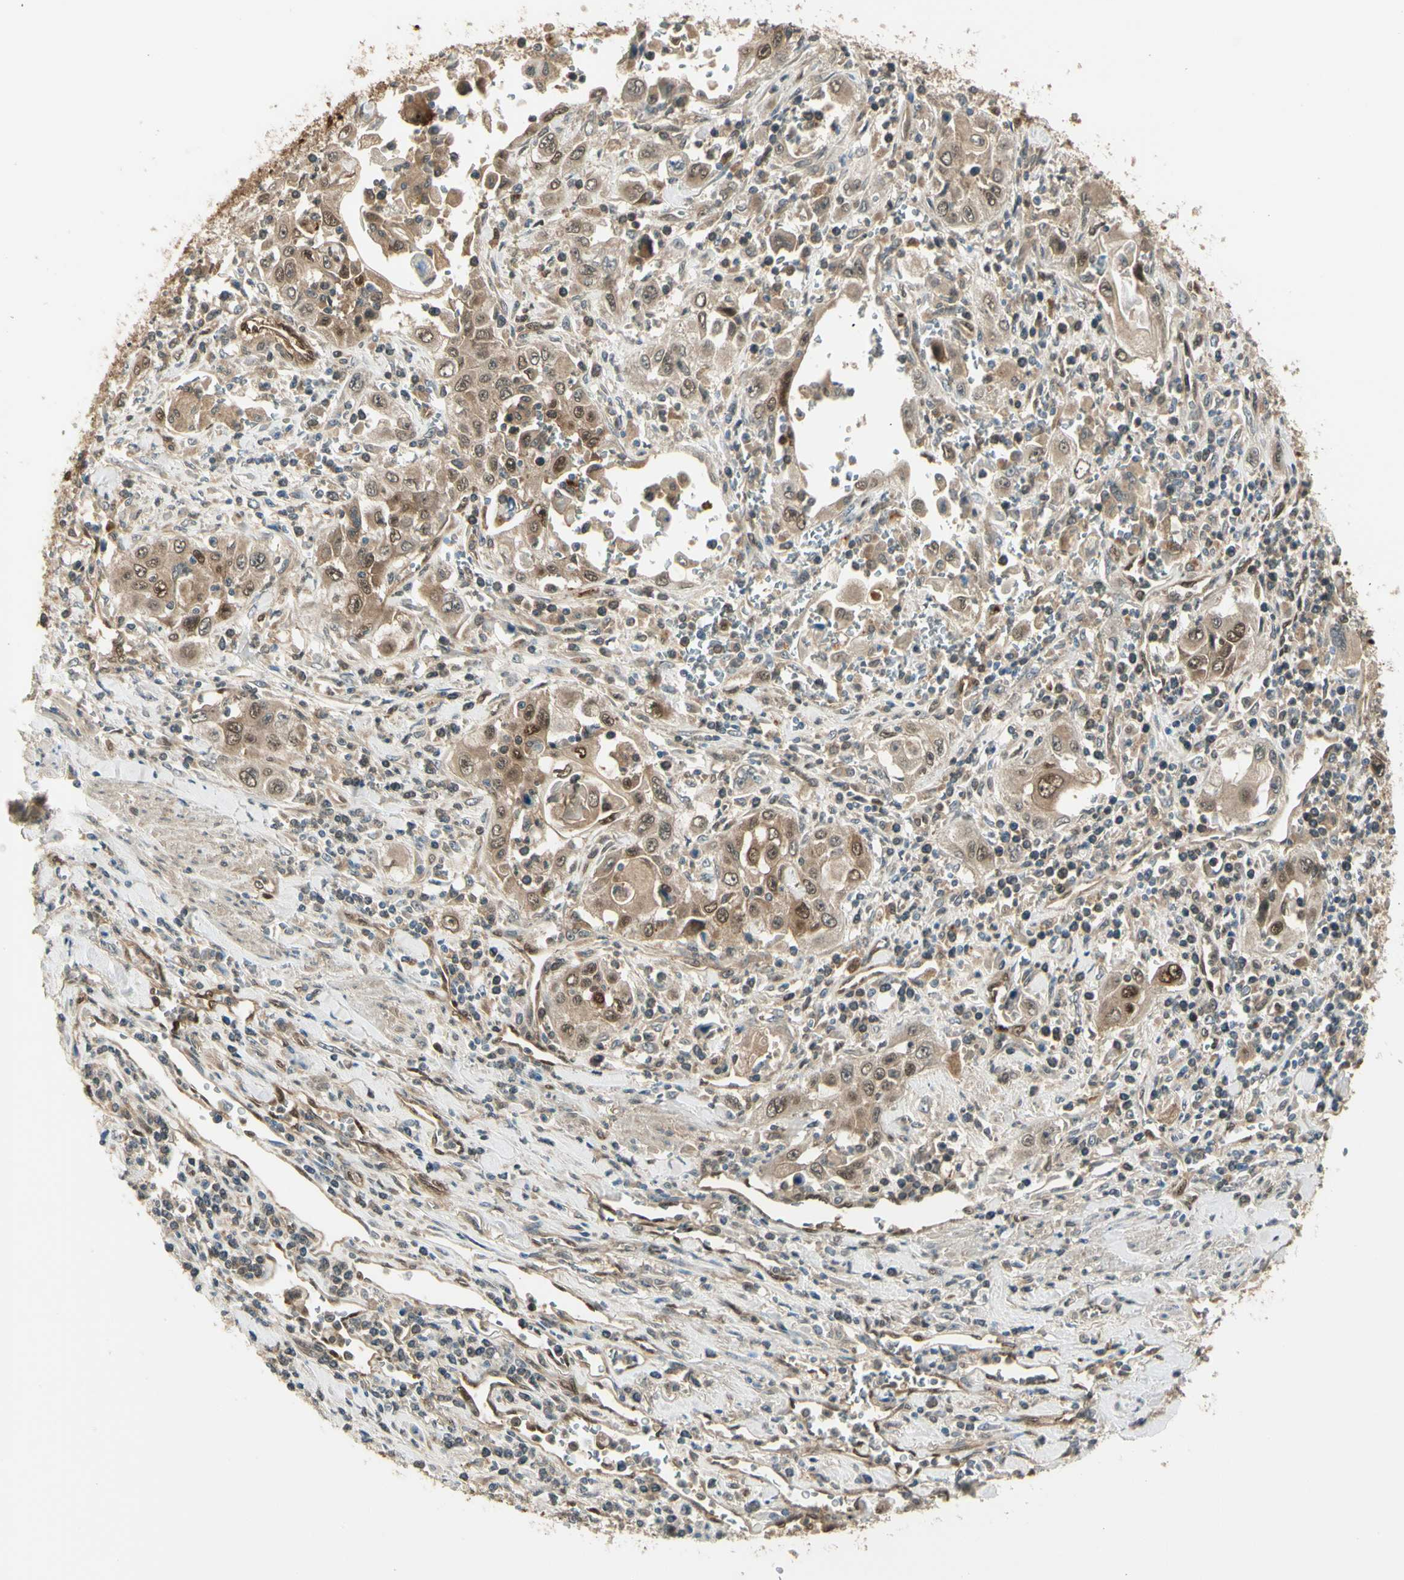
{"staining": {"intensity": "strong", "quantity": "25%-75%", "location": "cytoplasmic/membranous,nuclear"}, "tissue": "pancreatic cancer", "cell_type": "Tumor cells", "image_type": "cancer", "snomed": [{"axis": "morphology", "description": "Adenocarcinoma, NOS"}, {"axis": "topography", "description": "Pancreas"}], "caption": "Immunohistochemistry of pancreatic cancer (adenocarcinoma) demonstrates high levels of strong cytoplasmic/membranous and nuclear staining in about 25%-75% of tumor cells. (Stains: DAB (3,3'-diaminobenzidine) in brown, nuclei in blue, Microscopy: brightfield microscopy at high magnification).", "gene": "SERPINB6", "patient": {"sex": "male", "age": 70}}